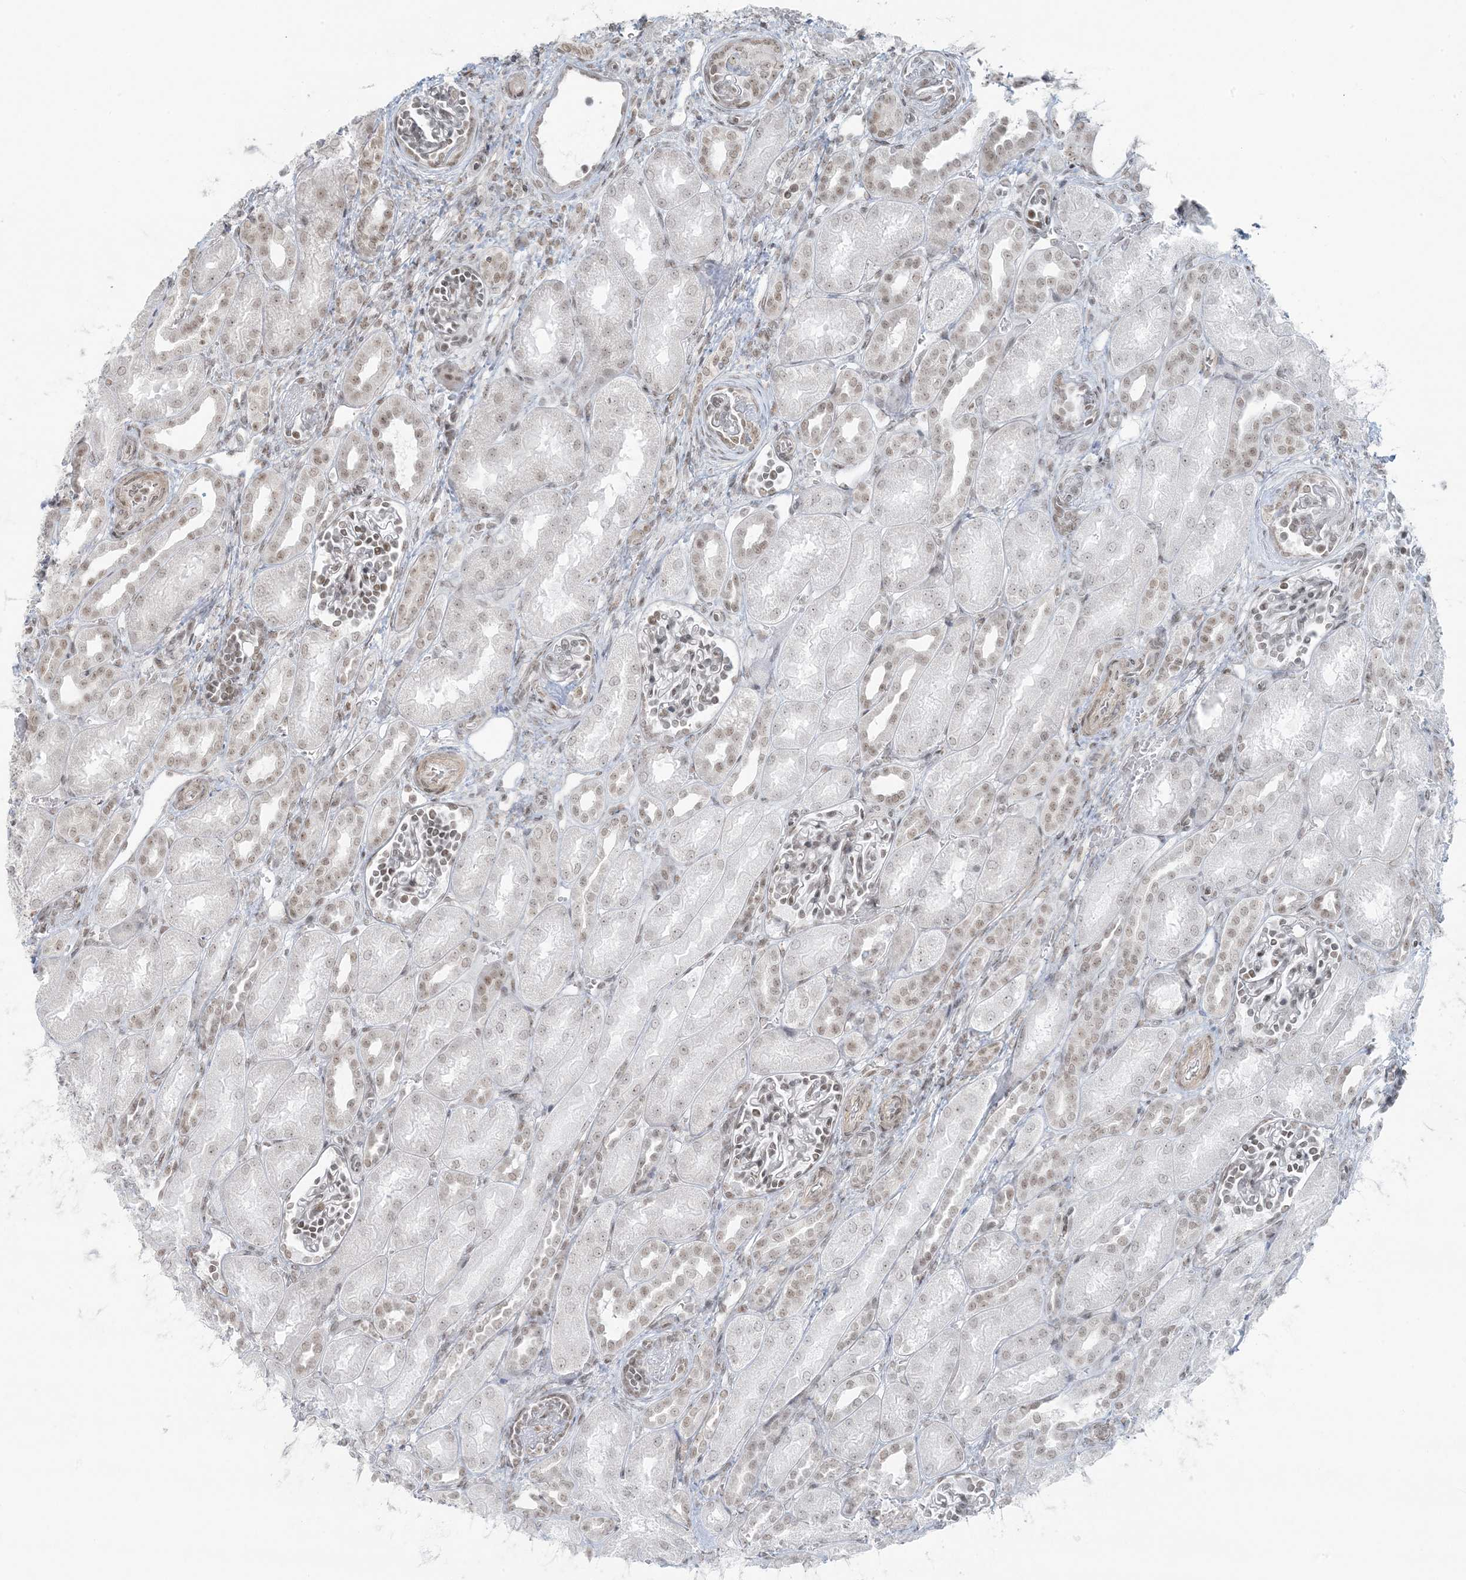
{"staining": {"intensity": "moderate", "quantity": "<25%", "location": "nuclear"}, "tissue": "kidney", "cell_type": "Cells in glomeruli", "image_type": "normal", "snomed": [{"axis": "morphology", "description": "Normal tissue, NOS"}, {"axis": "morphology", "description": "Neoplasm, malignant, NOS"}, {"axis": "topography", "description": "Kidney"}], "caption": "Moderate nuclear positivity is seen in approximately <25% of cells in glomeruli in unremarkable kidney.", "gene": "ZNF787", "patient": {"sex": "female", "age": 1}}